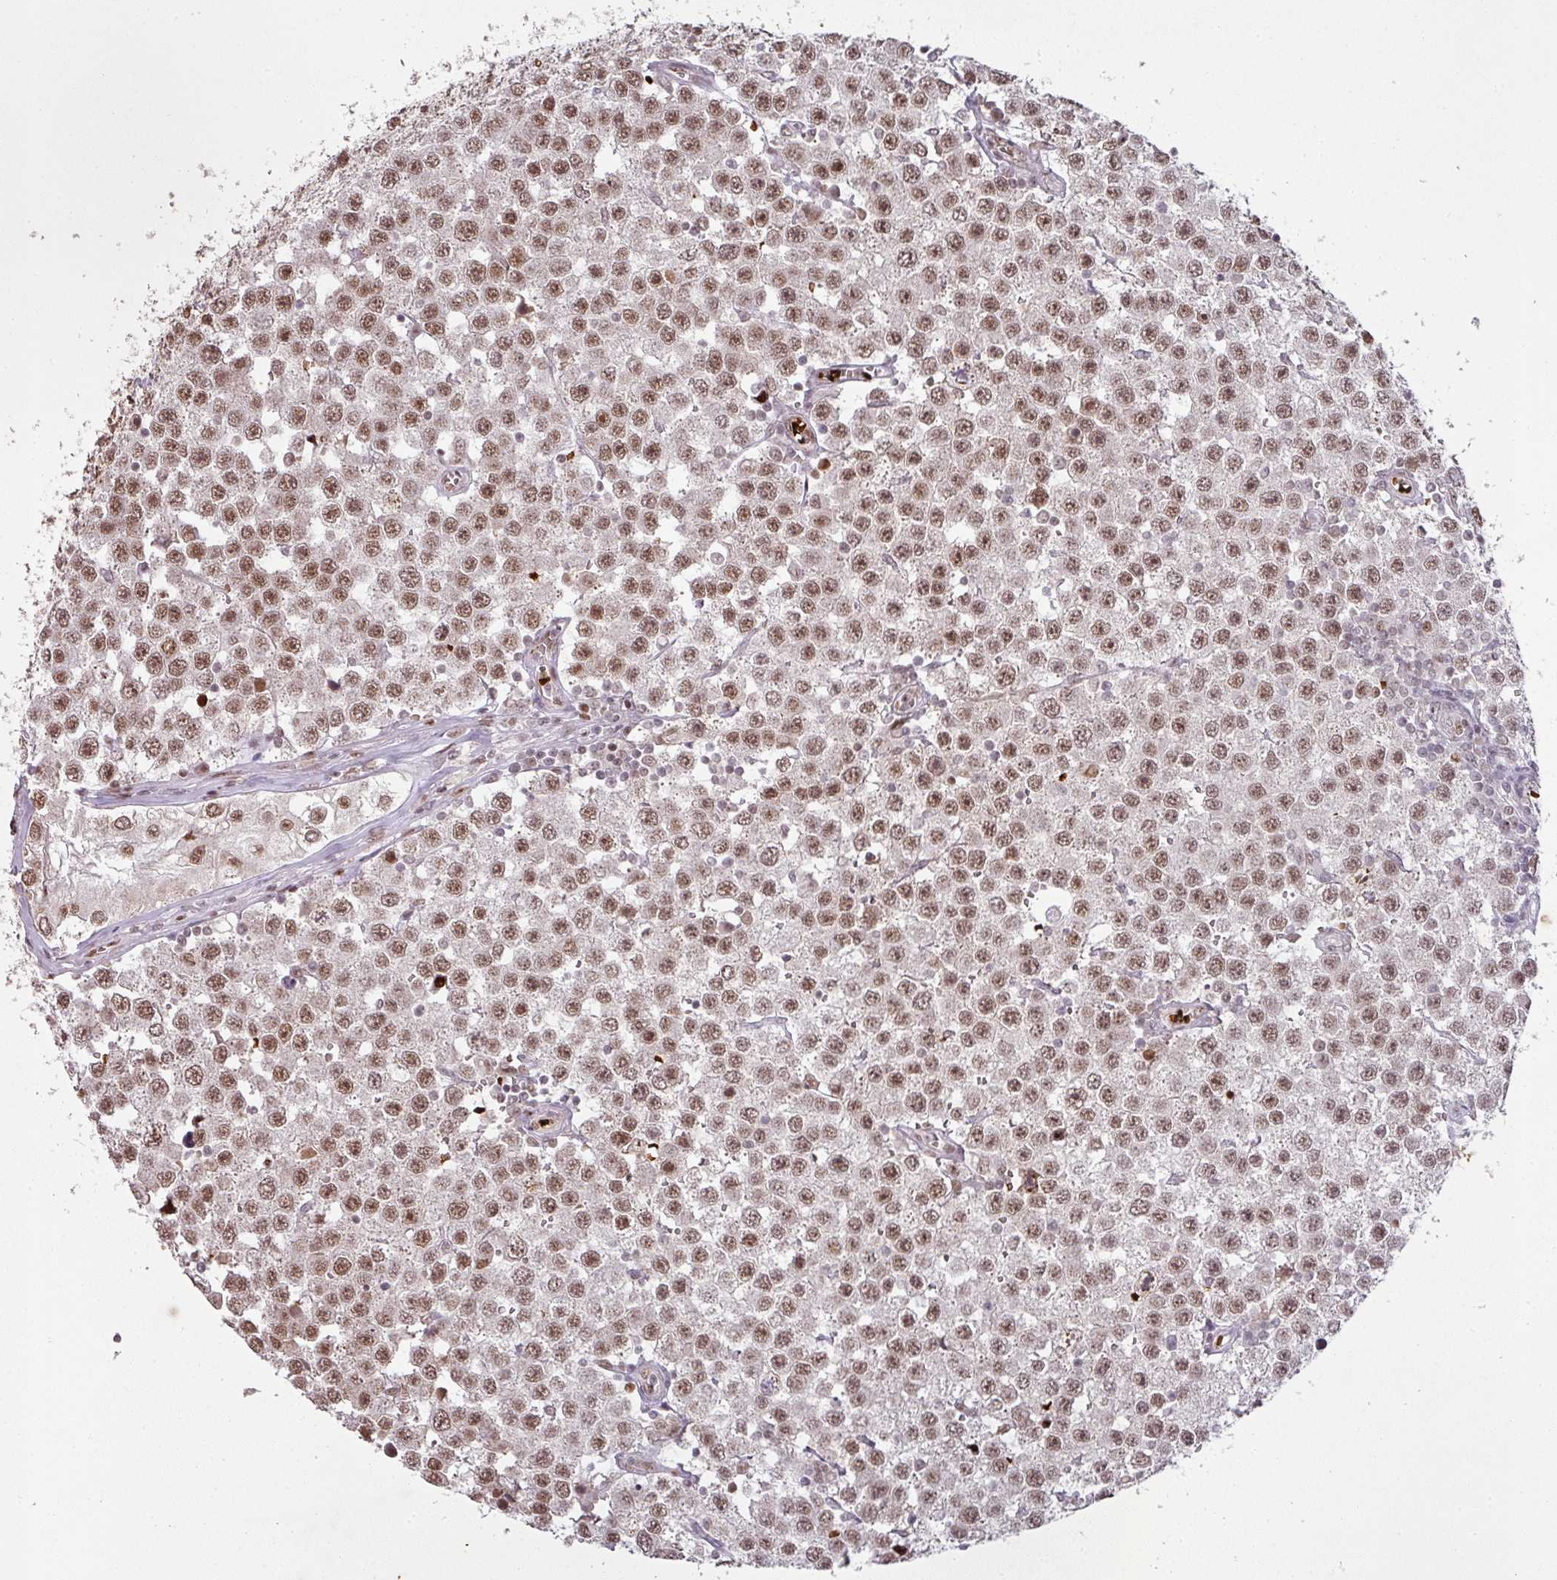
{"staining": {"intensity": "moderate", "quantity": ">75%", "location": "nuclear"}, "tissue": "testis cancer", "cell_type": "Tumor cells", "image_type": "cancer", "snomed": [{"axis": "morphology", "description": "Seminoma, NOS"}, {"axis": "topography", "description": "Testis"}], "caption": "IHC staining of testis cancer, which exhibits medium levels of moderate nuclear expression in approximately >75% of tumor cells indicating moderate nuclear protein expression. The staining was performed using DAB (3,3'-diaminobenzidine) (brown) for protein detection and nuclei were counterstained in hematoxylin (blue).", "gene": "NEIL1", "patient": {"sex": "male", "age": 34}}